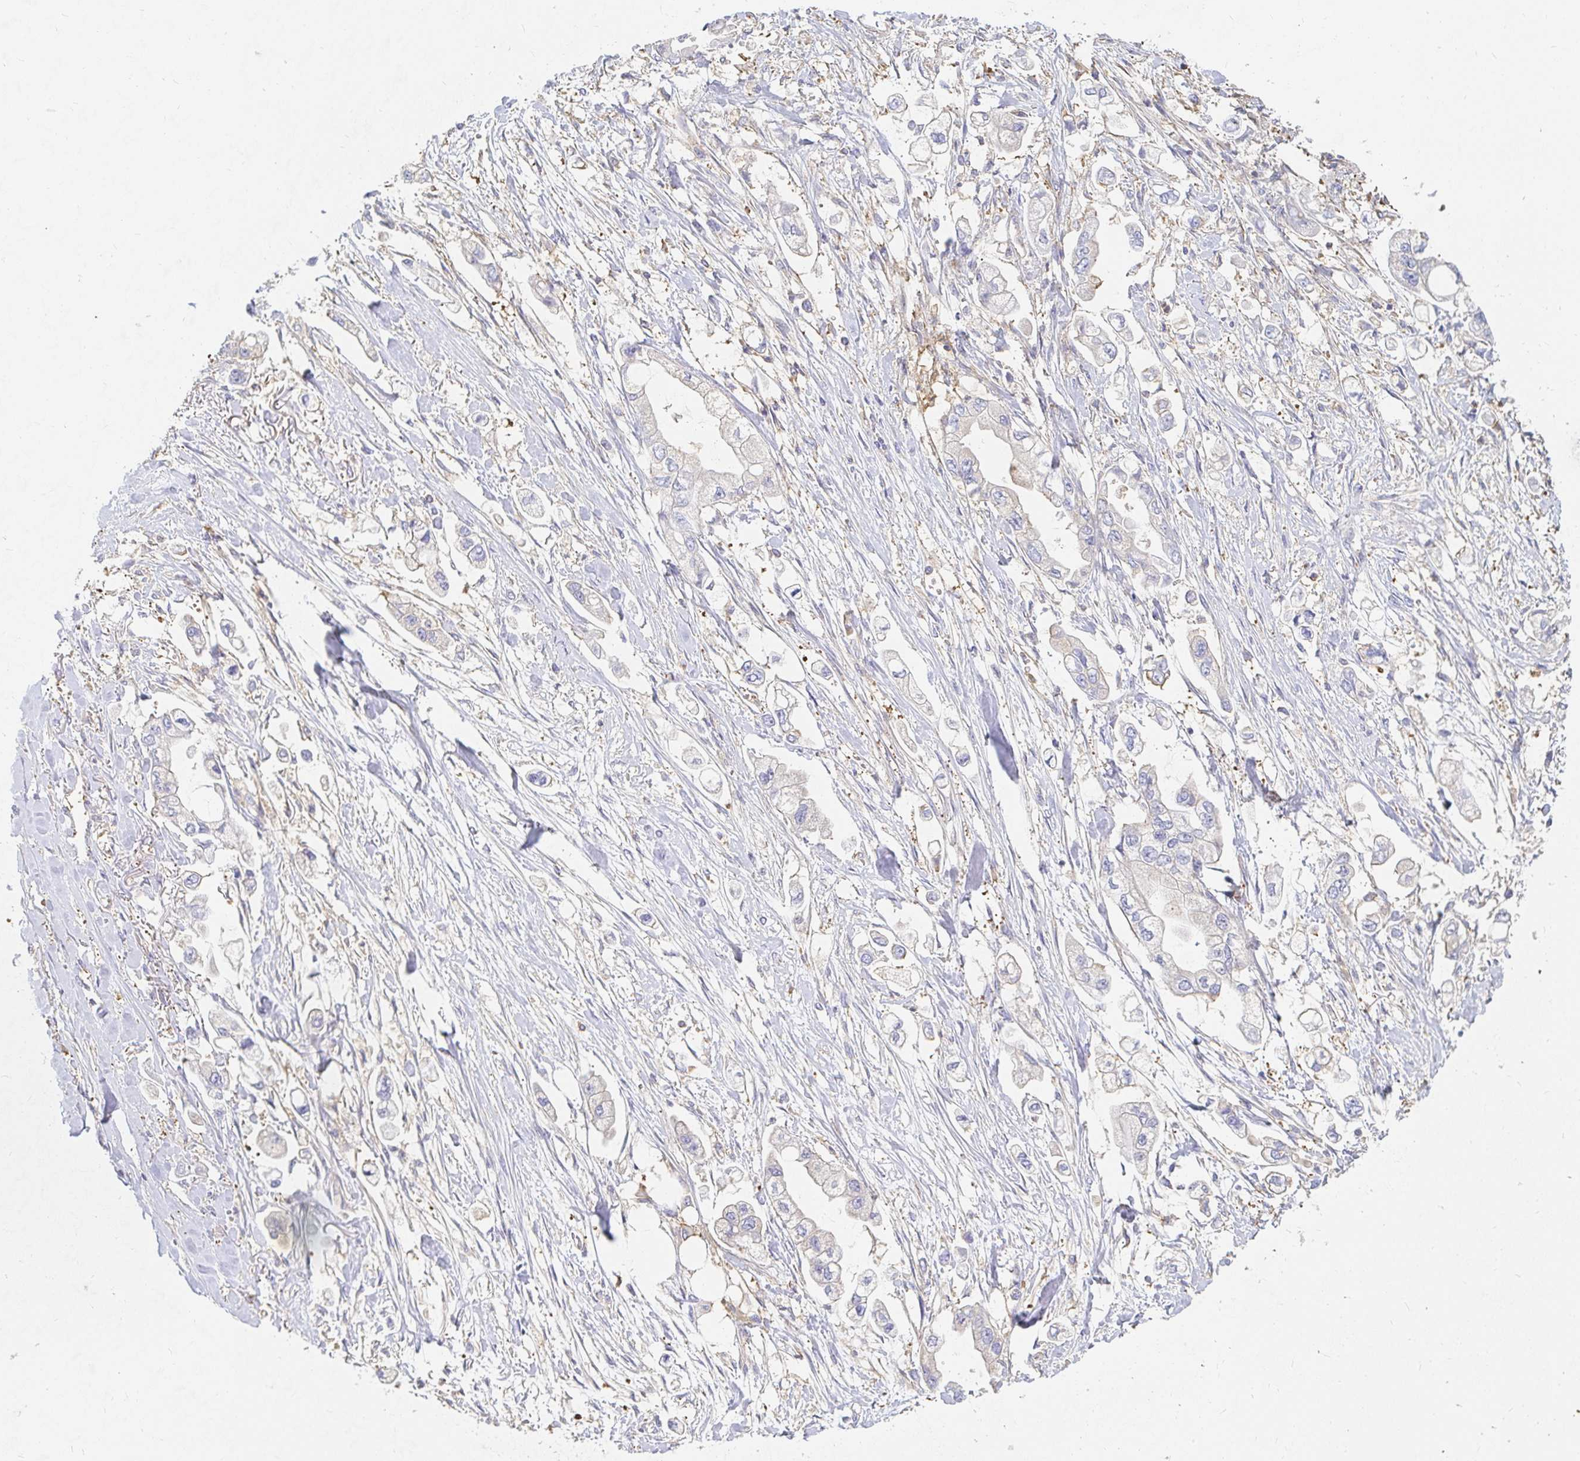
{"staining": {"intensity": "negative", "quantity": "none", "location": "none"}, "tissue": "stomach cancer", "cell_type": "Tumor cells", "image_type": "cancer", "snomed": [{"axis": "morphology", "description": "Adenocarcinoma, NOS"}, {"axis": "topography", "description": "Stomach"}], "caption": "There is no significant staining in tumor cells of stomach cancer (adenocarcinoma).", "gene": "TSPAN19", "patient": {"sex": "male", "age": 62}}